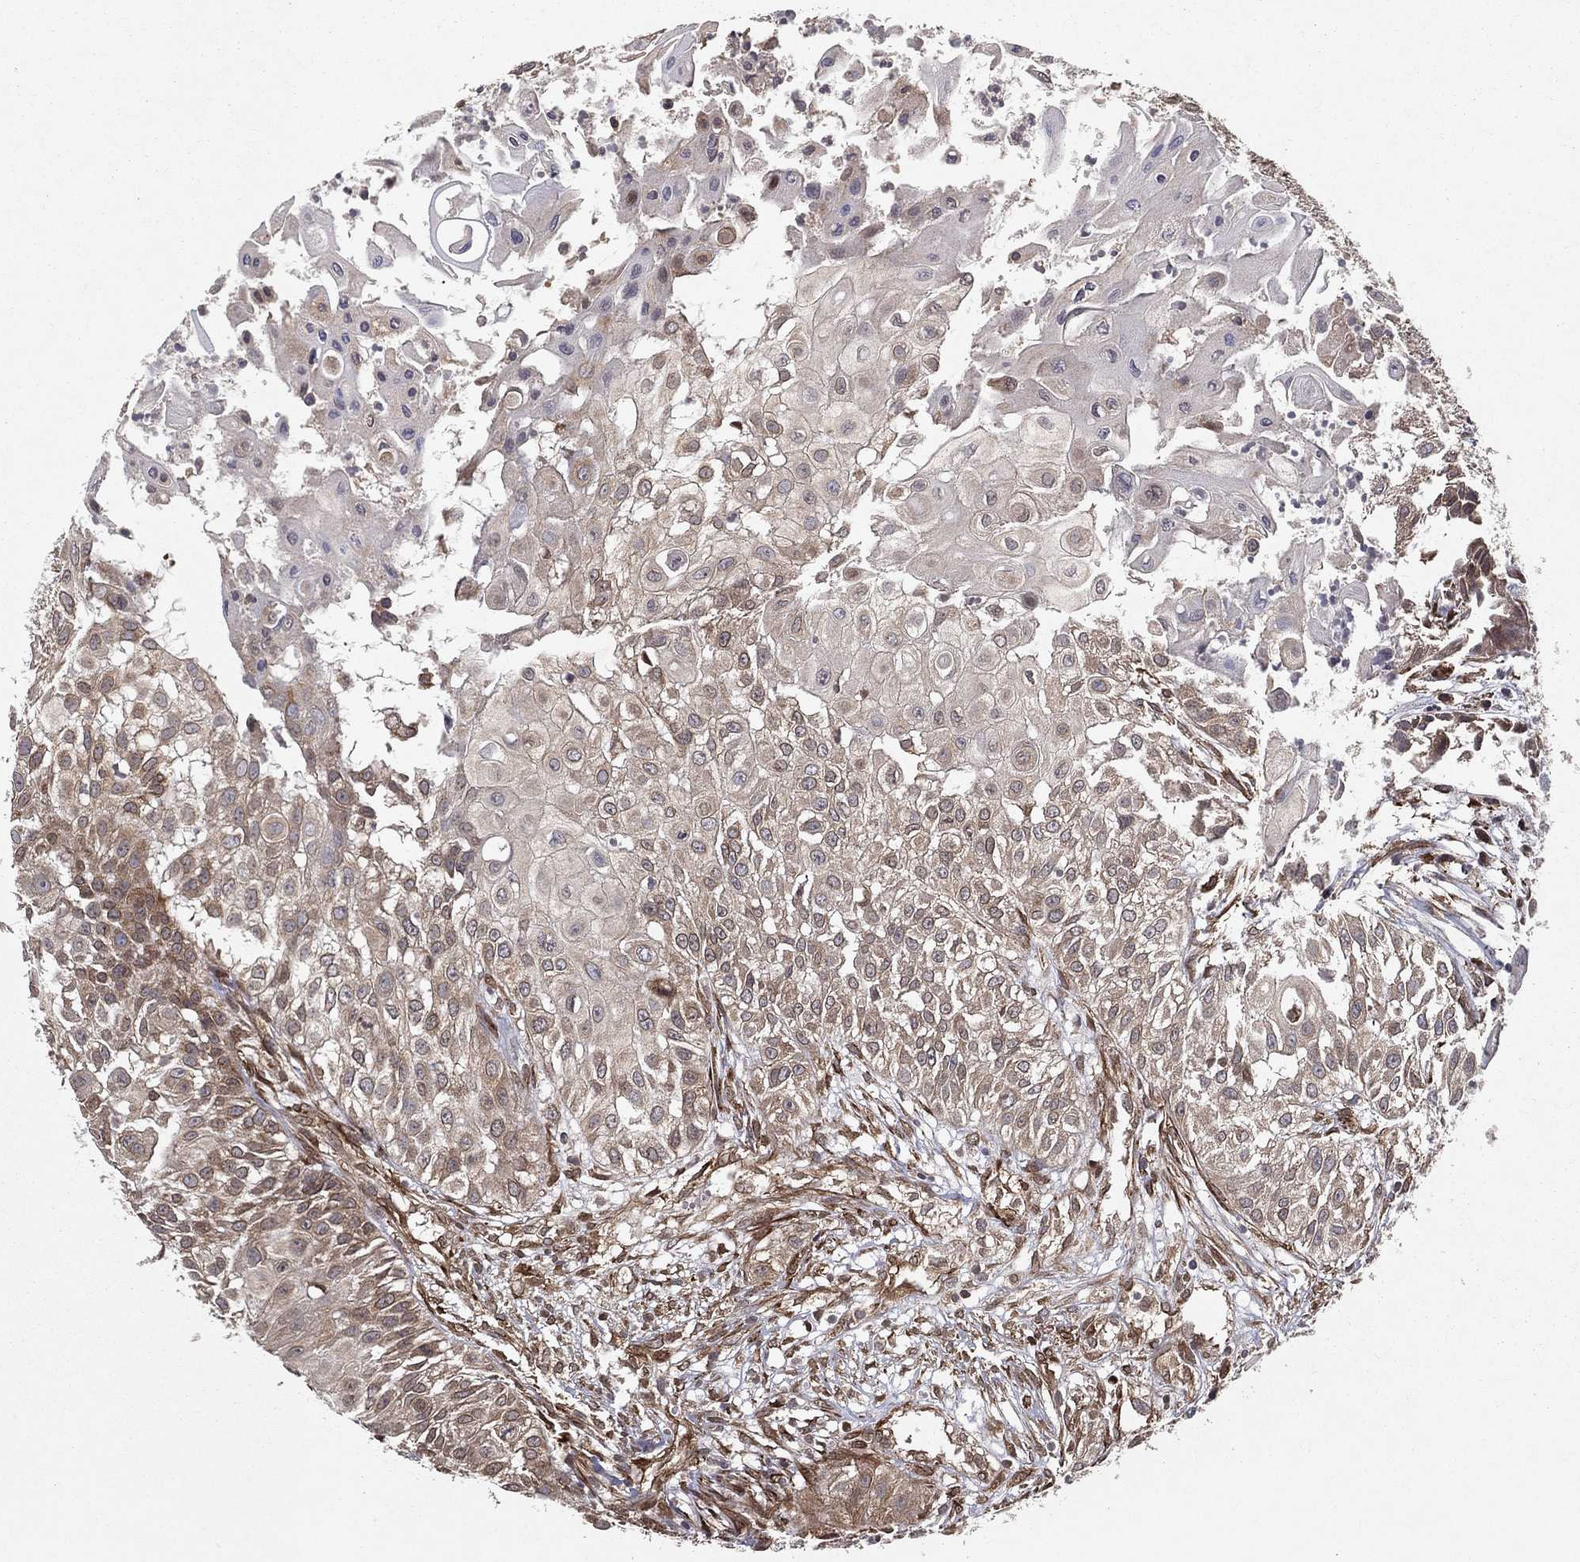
{"staining": {"intensity": "negative", "quantity": "none", "location": "none"}, "tissue": "urothelial cancer", "cell_type": "Tumor cells", "image_type": "cancer", "snomed": [{"axis": "morphology", "description": "Urothelial carcinoma, High grade"}, {"axis": "topography", "description": "Urinary bladder"}], "caption": "IHC of urothelial cancer shows no expression in tumor cells. The staining was performed using DAB to visualize the protein expression in brown, while the nuclei were stained in blue with hematoxylin (Magnification: 20x).", "gene": "CERS2", "patient": {"sex": "female", "age": 79}}